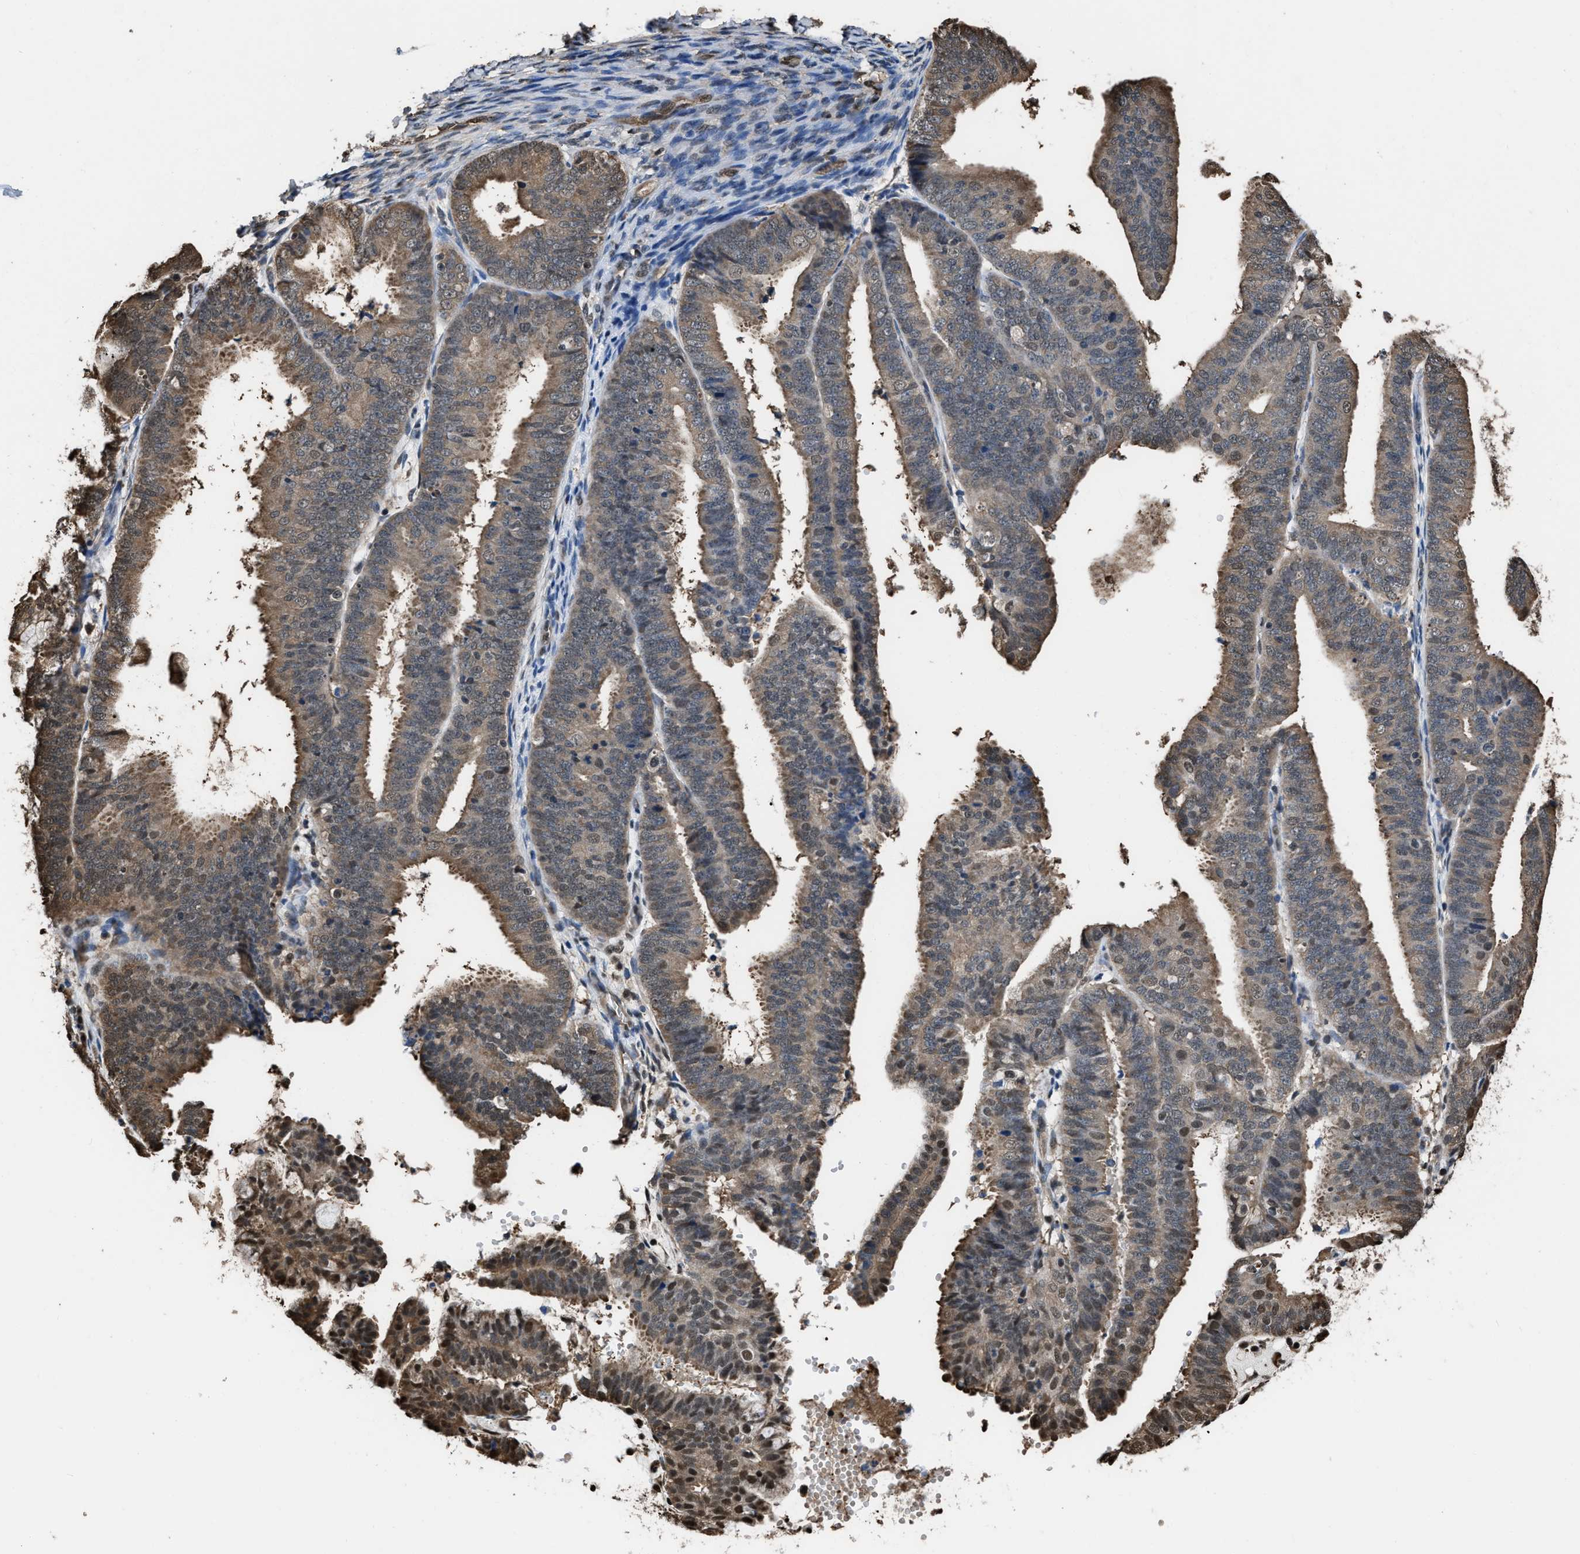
{"staining": {"intensity": "moderate", "quantity": "25%-75%", "location": "cytoplasmic/membranous,nuclear"}, "tissue": "endometrial cancer", "cell_type": "Tumor cells", "image_type": "cancer", "snomed": [{"axis": "morphology", "description": "Adenocarcinoma, NOS"}, {"axis": "topography", "description": "Endometrium"}], "caption": "Immunohistochemical staining of human adenocarcinoma (endometrial) displays medium levels of moderate cytoplasmic/membranous and nuclear positivity in about 25%-75% of tumor cells. (DAB (3,3'-diaminobenzidine) IHC with brightfield microscopy, high magnification).", "gene": "FNTA", "patient": {"sex": "female", "age": 63}}